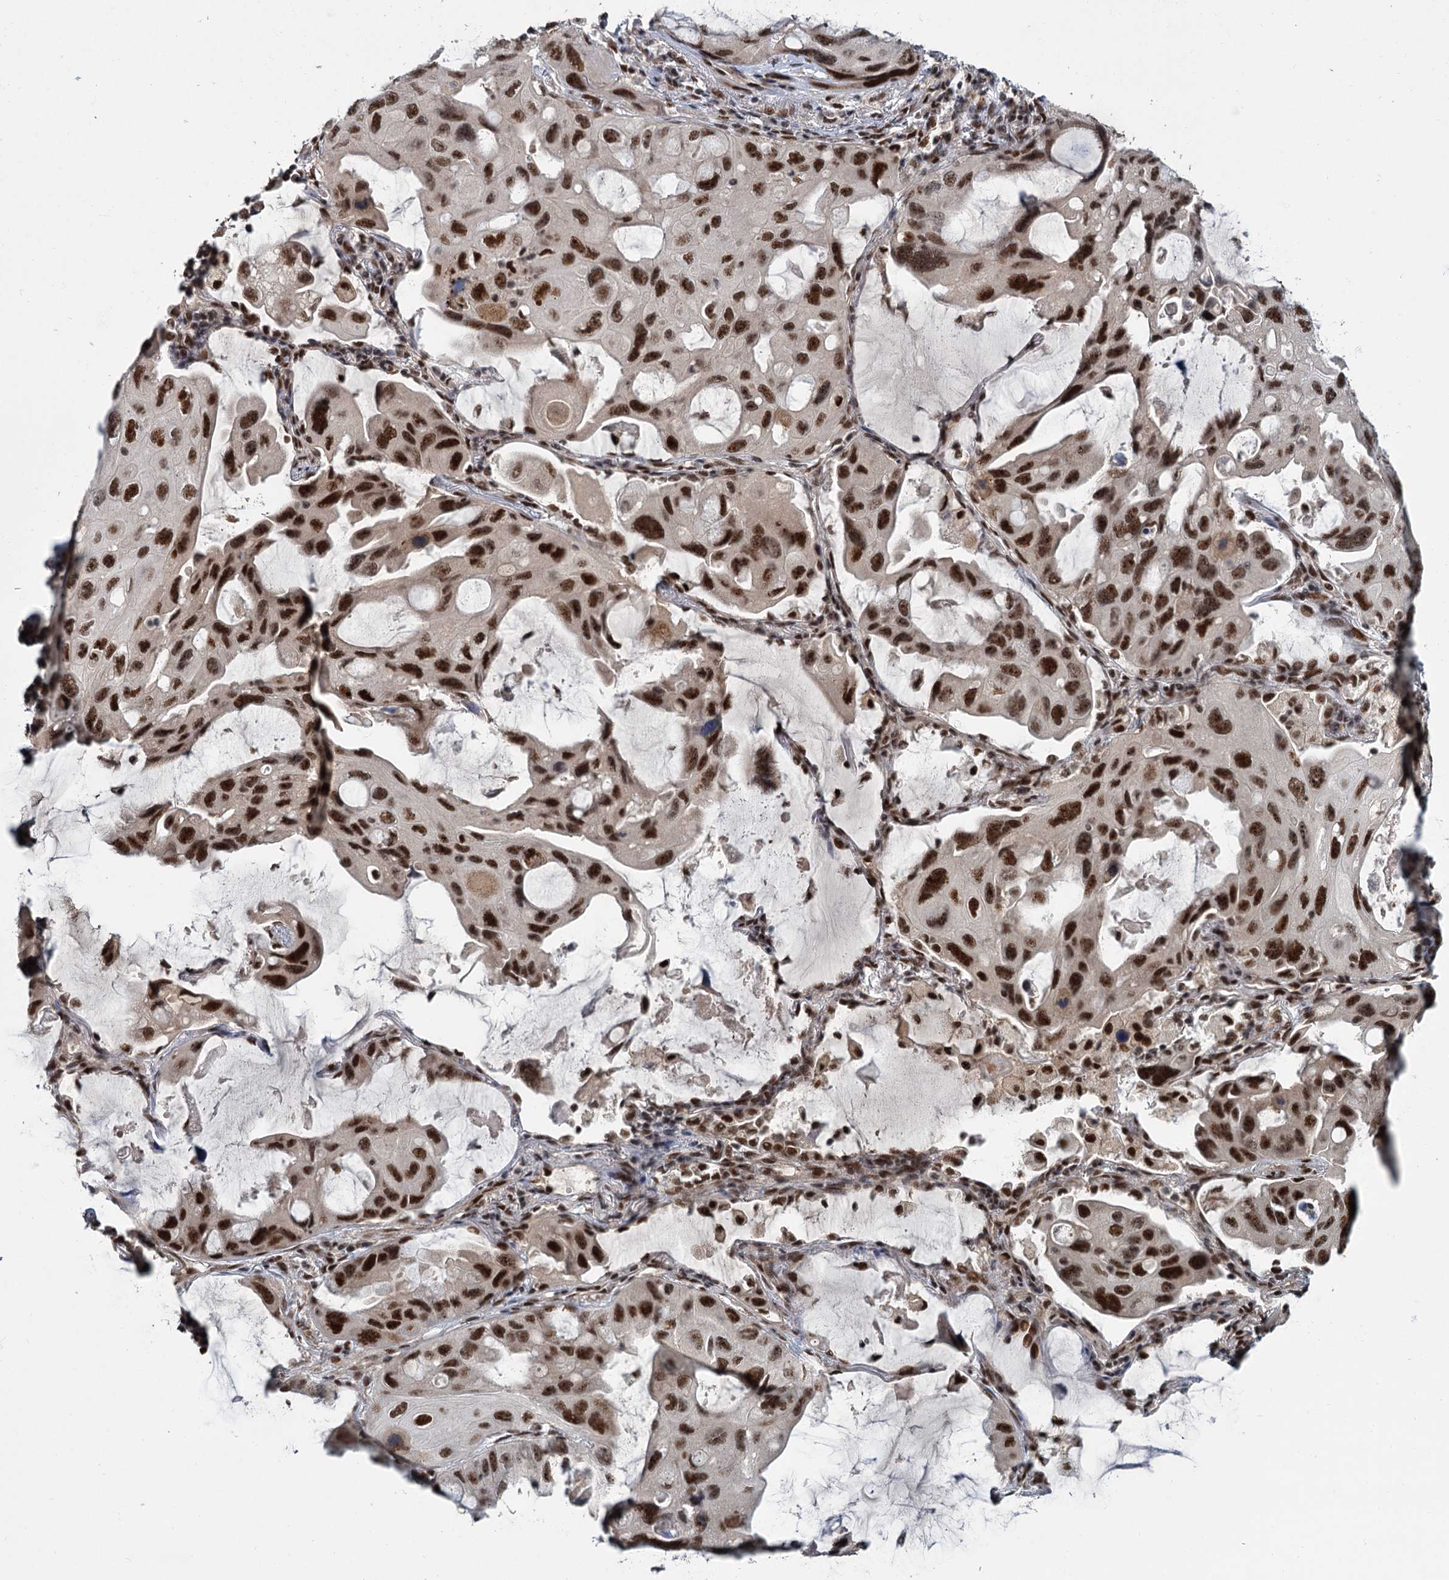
{"staining": {"intensity": "strong", "quantity": ">75%", "location": "nuclear"}, "tissue": "lung cancer", "cell_type": "Tumor cells", "image_type": "cancer", "snomed": [{"axis": "morphology", "description": "Squamous cell carcinoma, NOS"}, {"axis": "topography", "description": "Lung"}], "caption": "High-power microscopy captured an immunohistochemistry (IHC) histopathology image of lung squamous cell carcinoma, revealing strong nuclear positivity in approximately >75% of tumor cells. The staining was performed using DAB (3,3'-diaminobenzidine) to visualize the protein expression in brown, while the nuclei were stained in blue with hematoxylin (Magnification: 20x).", "gene": "WBP4", "patient": {"sex": "female", "age": 73}}